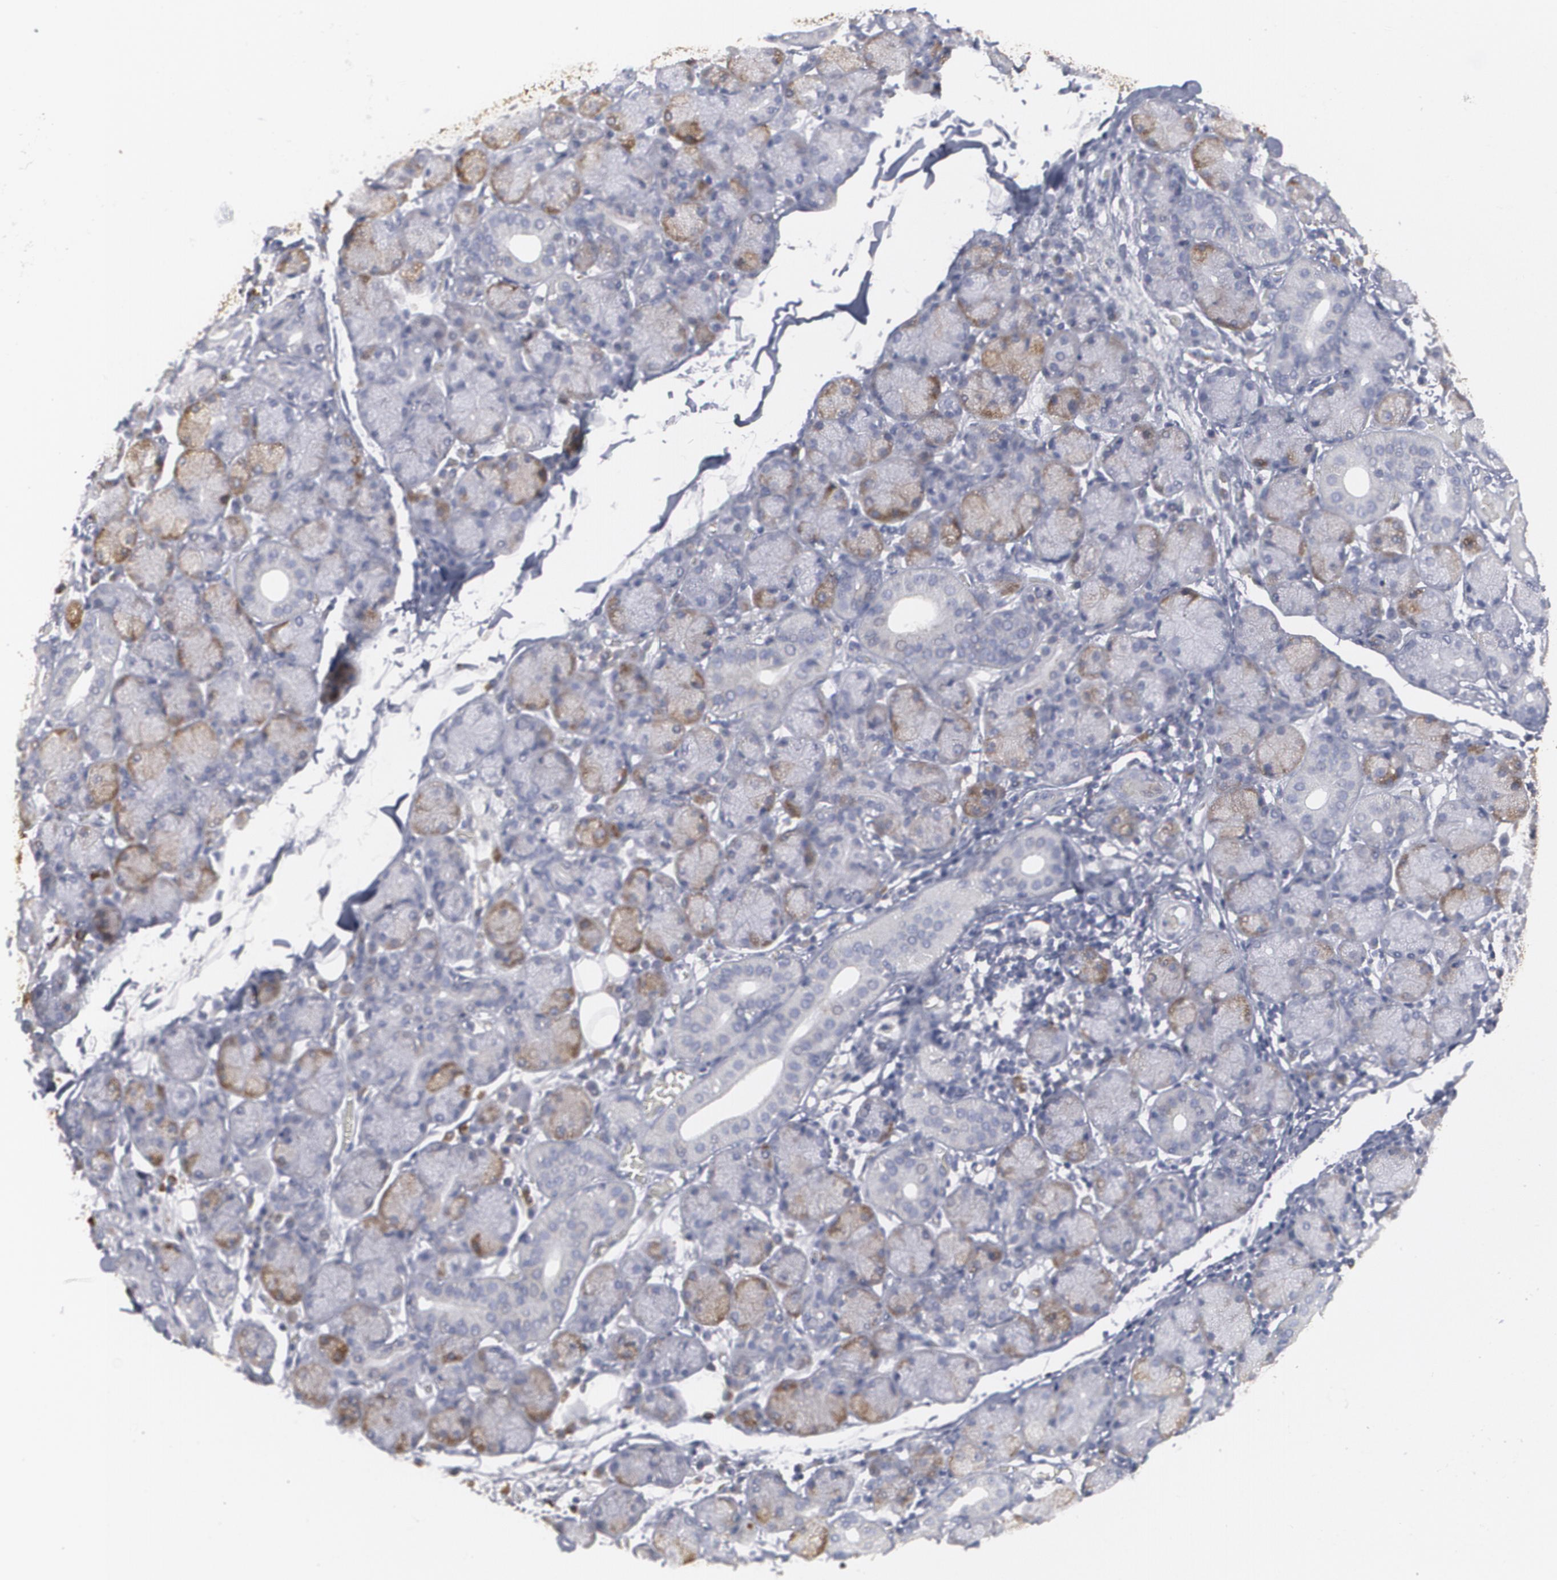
{"staining": {"intensity": "weak", "quantity": "<25%", "location": "cytoplasmic/membranous"}, "tissue": "salivary gland", "cell_type": "Glandular cells", "image_type": "normal", "snomed": [{"axis": "morphology", "description": "Normal tissue, NOS"}, {"axis": "topography", "description": "Salivary gland"}], "caption": "This micrograph is of normal salivary gland stained with IHC to label a protein in brown with the nuclei are counter-stained blue. There is no expression in glandular cells.", "gene": "ODC1", "patient": {"sex": "female", "age": 24}}